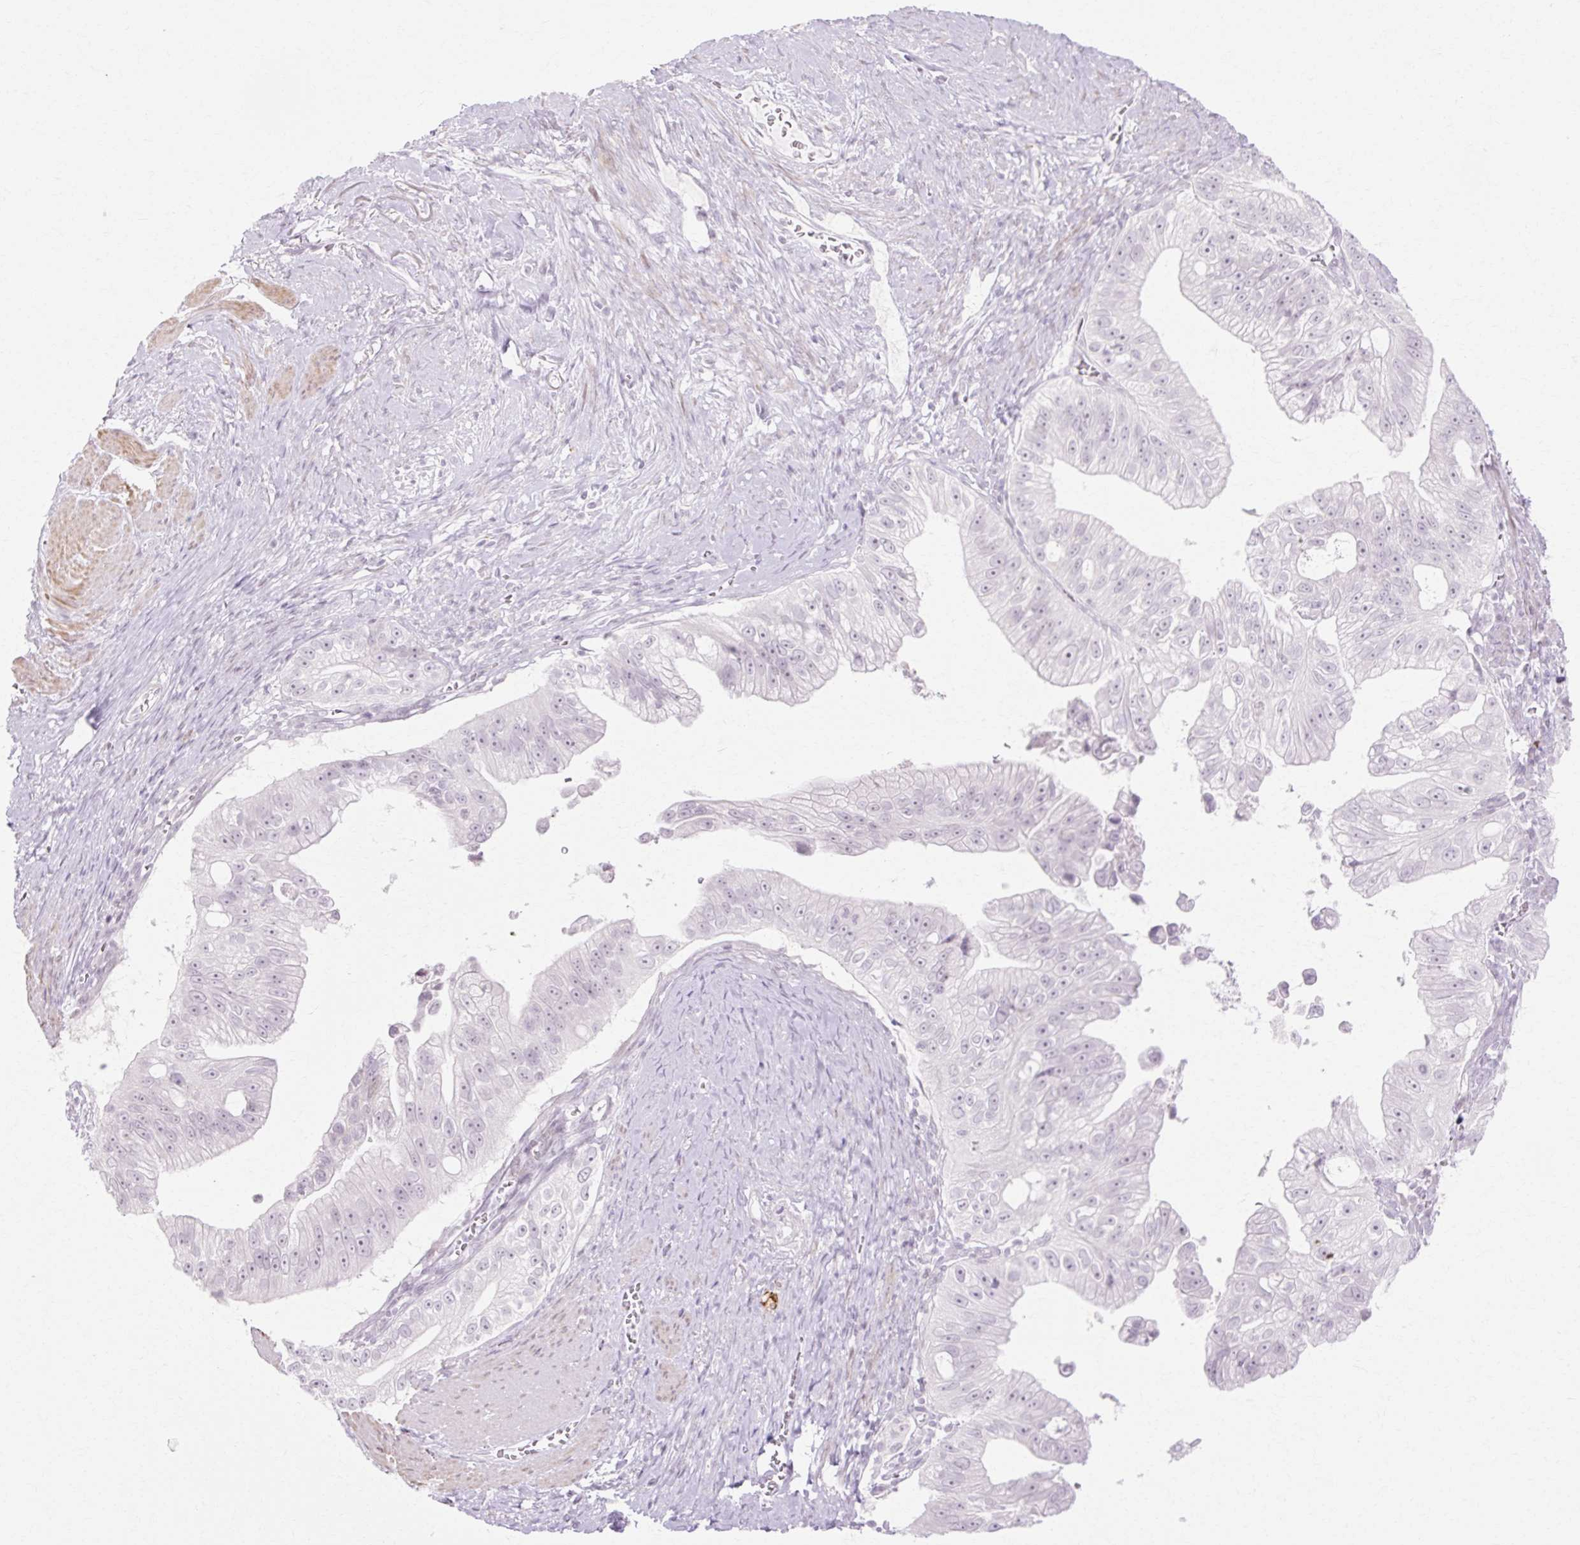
{"staining": {"intensity": "negative", "quantity": "none", "location": "none"}, "tissue": "pancreatic cancer", "cell_type": "Tumor cells", "image_type": "cancer", "snomed": [{"axis": "morphology", "description": "Adenocarcinoma, NOS"}, {"axis": "topography", "description": "Pancreas"}], "caption": "IHC image of neoplastic tissue: pancreatic cancer (adenocarcinoma) stained with DAB reveals no significant protein positivity in tumor cells. (DAB immunohistochemistry (IHC) with hematoxylin counter stain).", "gene": "C3orf49", "patient": {"sex": "male", "age": 70}}